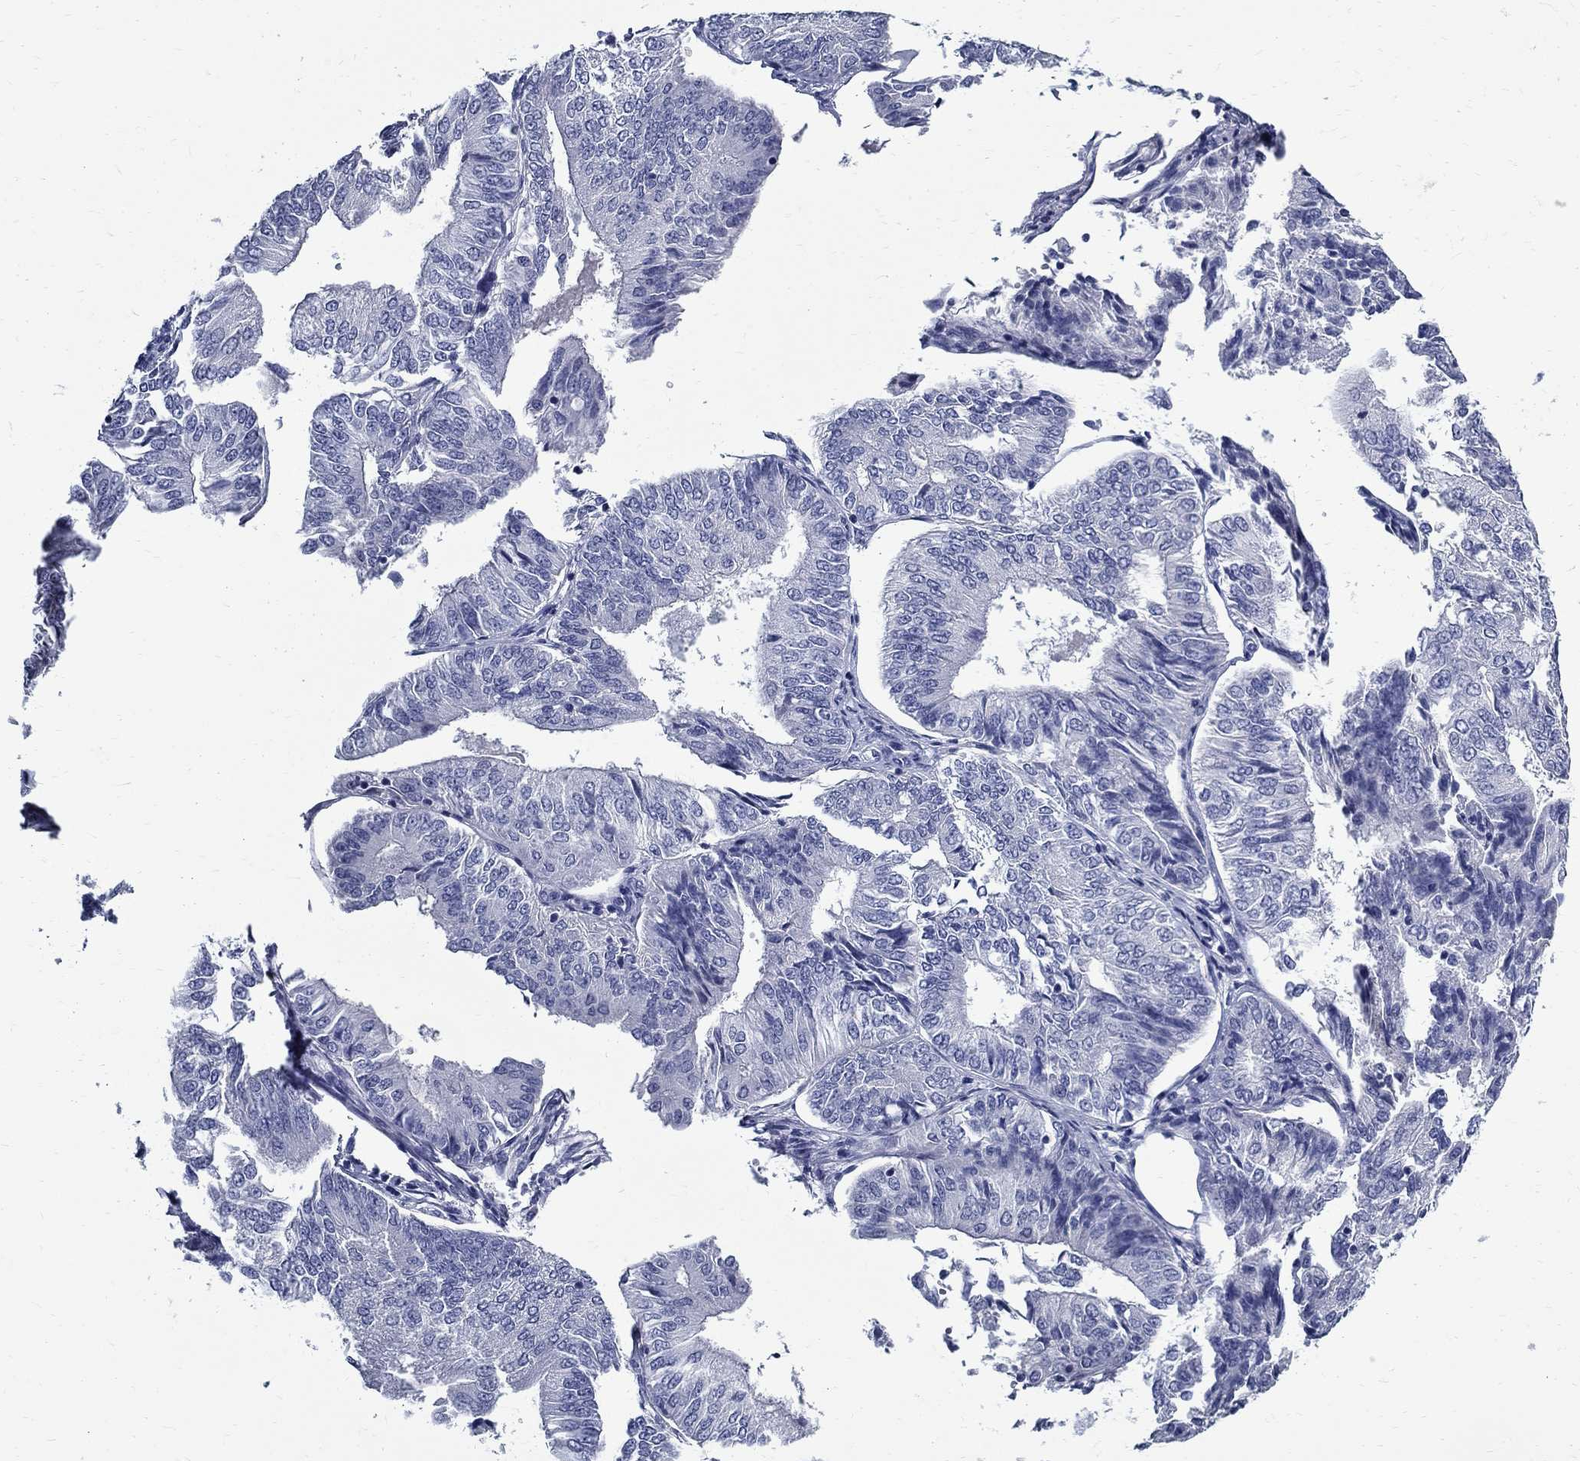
{"staining": {"intensity": "negative", "quantity": "none", "location": "none"}, "tissue": "endometrial cancer", "cell_type": "Tumor cells", "image_type": "cancer", "snomed": [{"axis": "morphology", "description": "Adenocarcinoma, NOS"}, {"axis": "topography", "description": "Endometrium"}], "caption": "Endometrial cancer (adenocarcinoma) was stained to show a protein in brown. There is no significant staining in tumor cells.", "gene": "TGM4", "patient": {"sex": "female", "age": 58}}